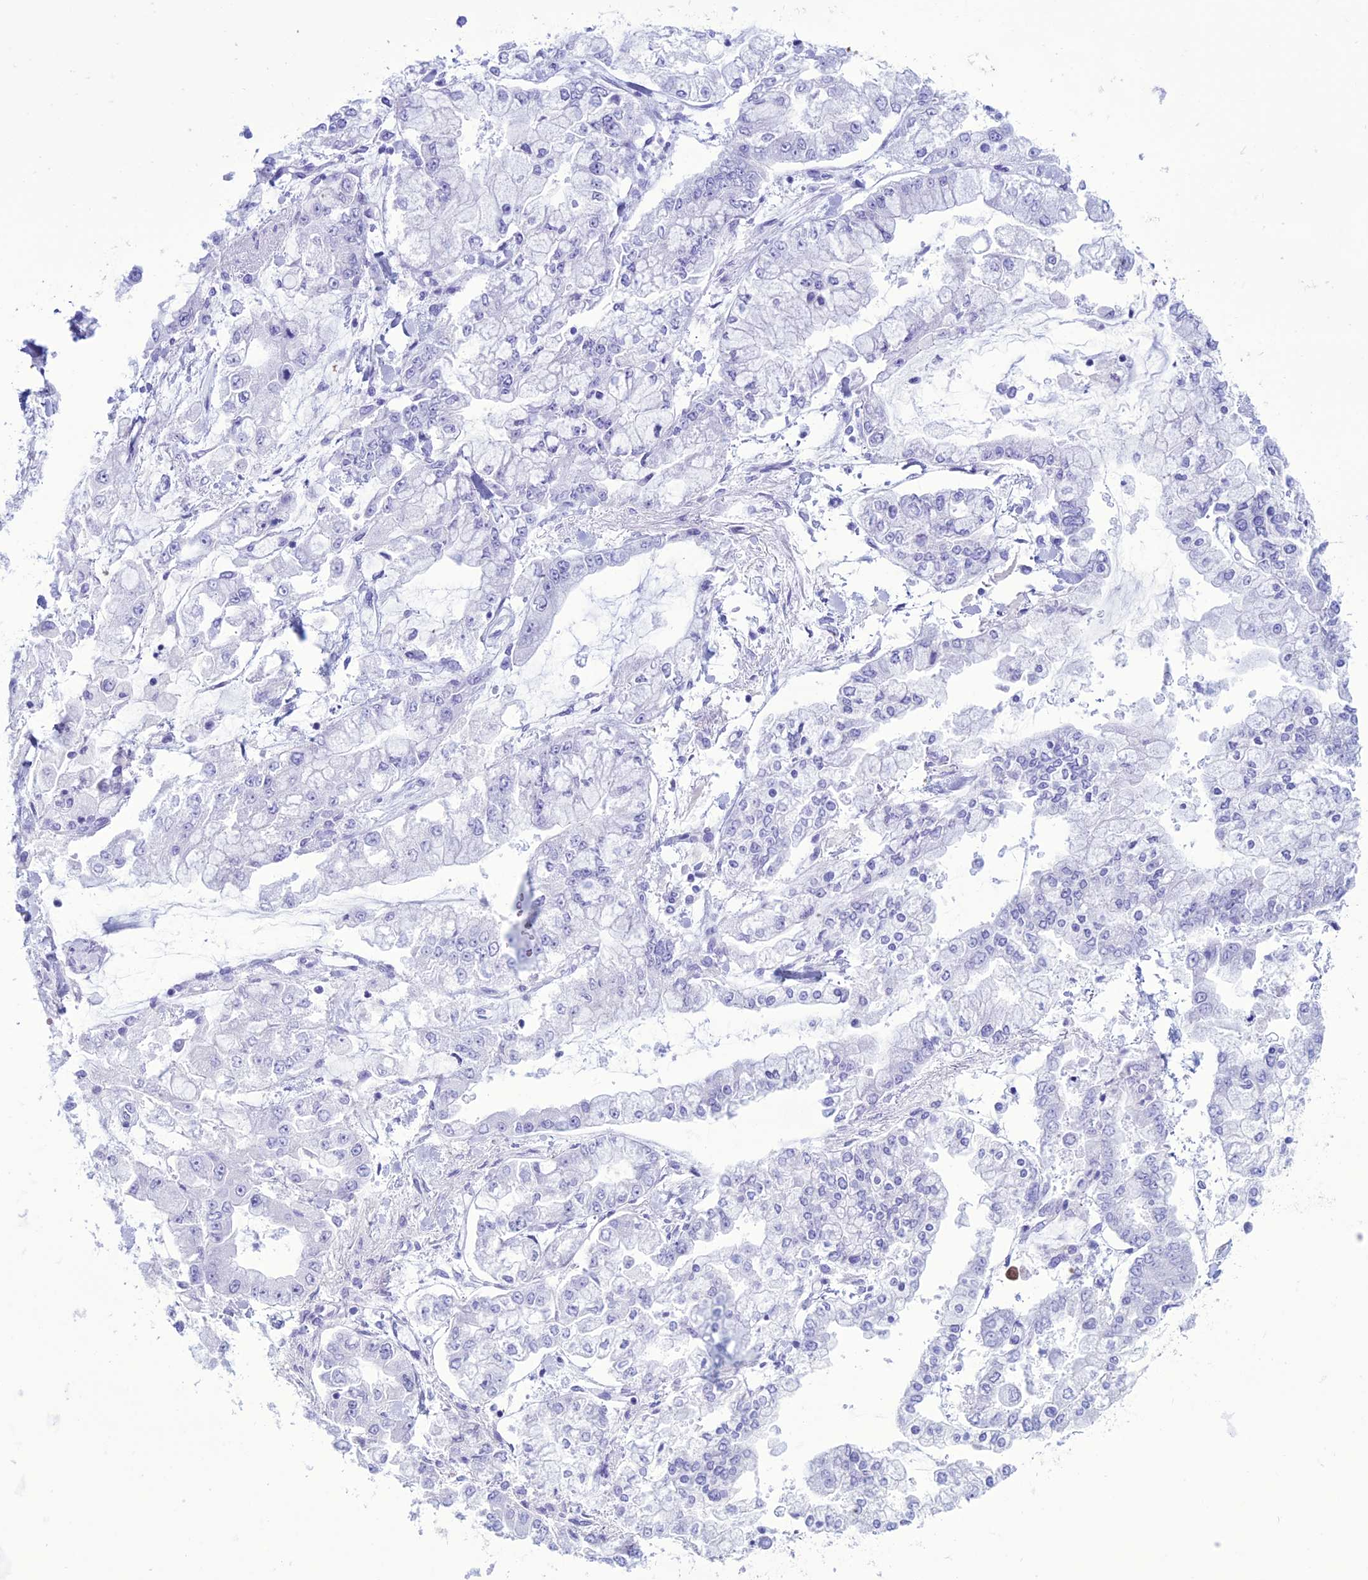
{"staining": {"intensity": "negative", "quantity": "none", "location": "none"}, "tissue": "stomach cancer", "cell_type": "Tumor cells", "image_type": "cancer", "snomed": [{"axis": "morphology", "description": "Normal tissue, NOS"}, {"axis": "morphology", "description": "Adenocarcinoma, NOS"}, {"axis": "topography", "description": "Stomach, upper"}, {"axis": "topography", "description": "Stomach"}], "caption": "An image of human stomach adenocarcinoma is negative for staining in tumor cells.", "gene": "MZB1", "patient": {"sex": "male", "age": 76}}